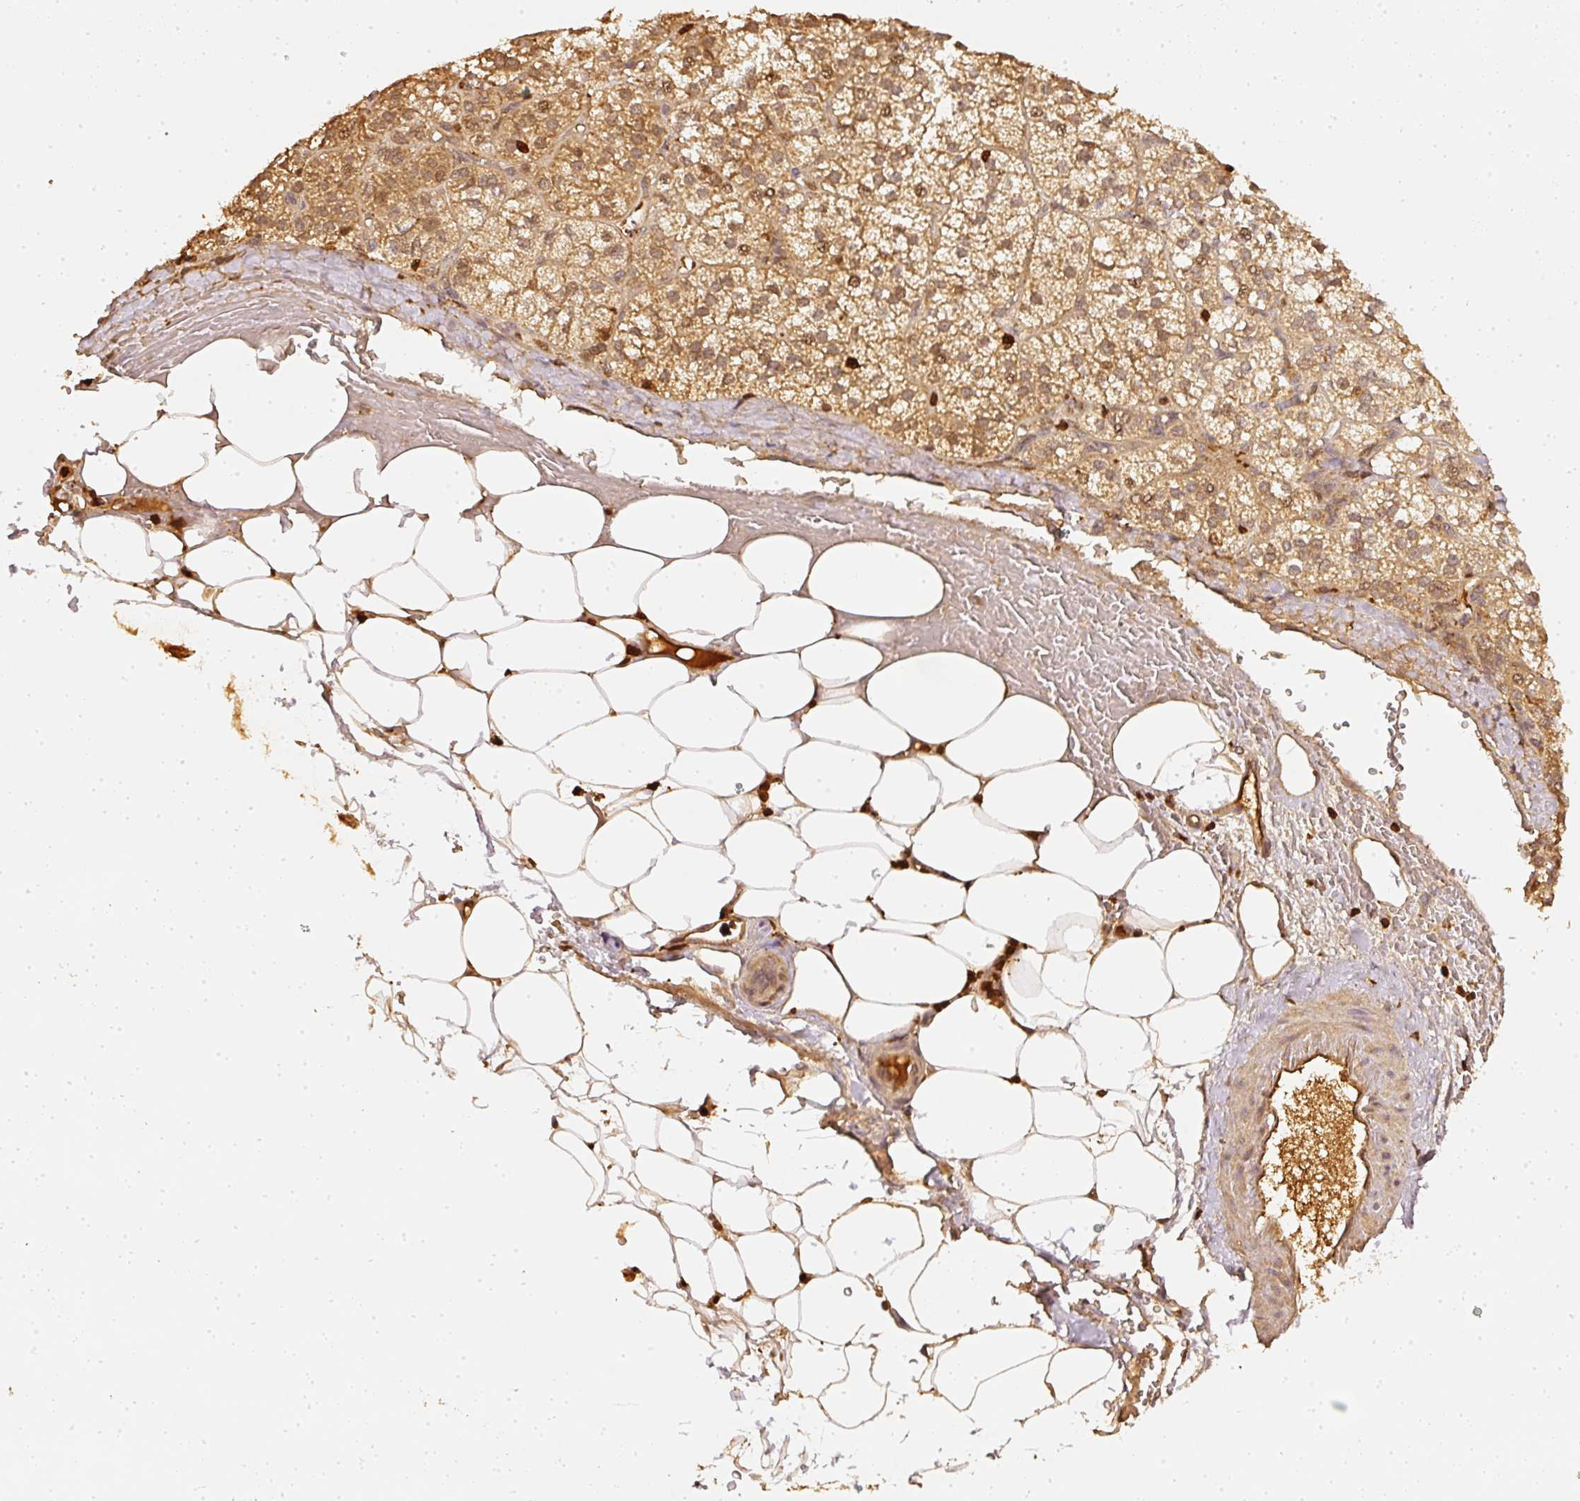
{"staining": {"intensity": "moderate", "quantity": ">75%", "location": "cytoplasmic/membranous,nuclear"}, "tissue": "adrenal gland", "cell_type": "Glandular cells", "image_type": "normal", "snomed": [{"axis": "morphology", "description": "Normal tissue, NOS"}, {"axis": "topography", "description": "Adrenal gland"}], "caption": "Glandular cells show medium levels of moderate cytoplasmic/membranous,nuclear staining in about >75% of cells in normal human adrenal gland. (brown staining indicates protein expression, while blue staining denotes nuclei).", "gene": "PFN1", "patient": {"sex": "female", "age": 60}}